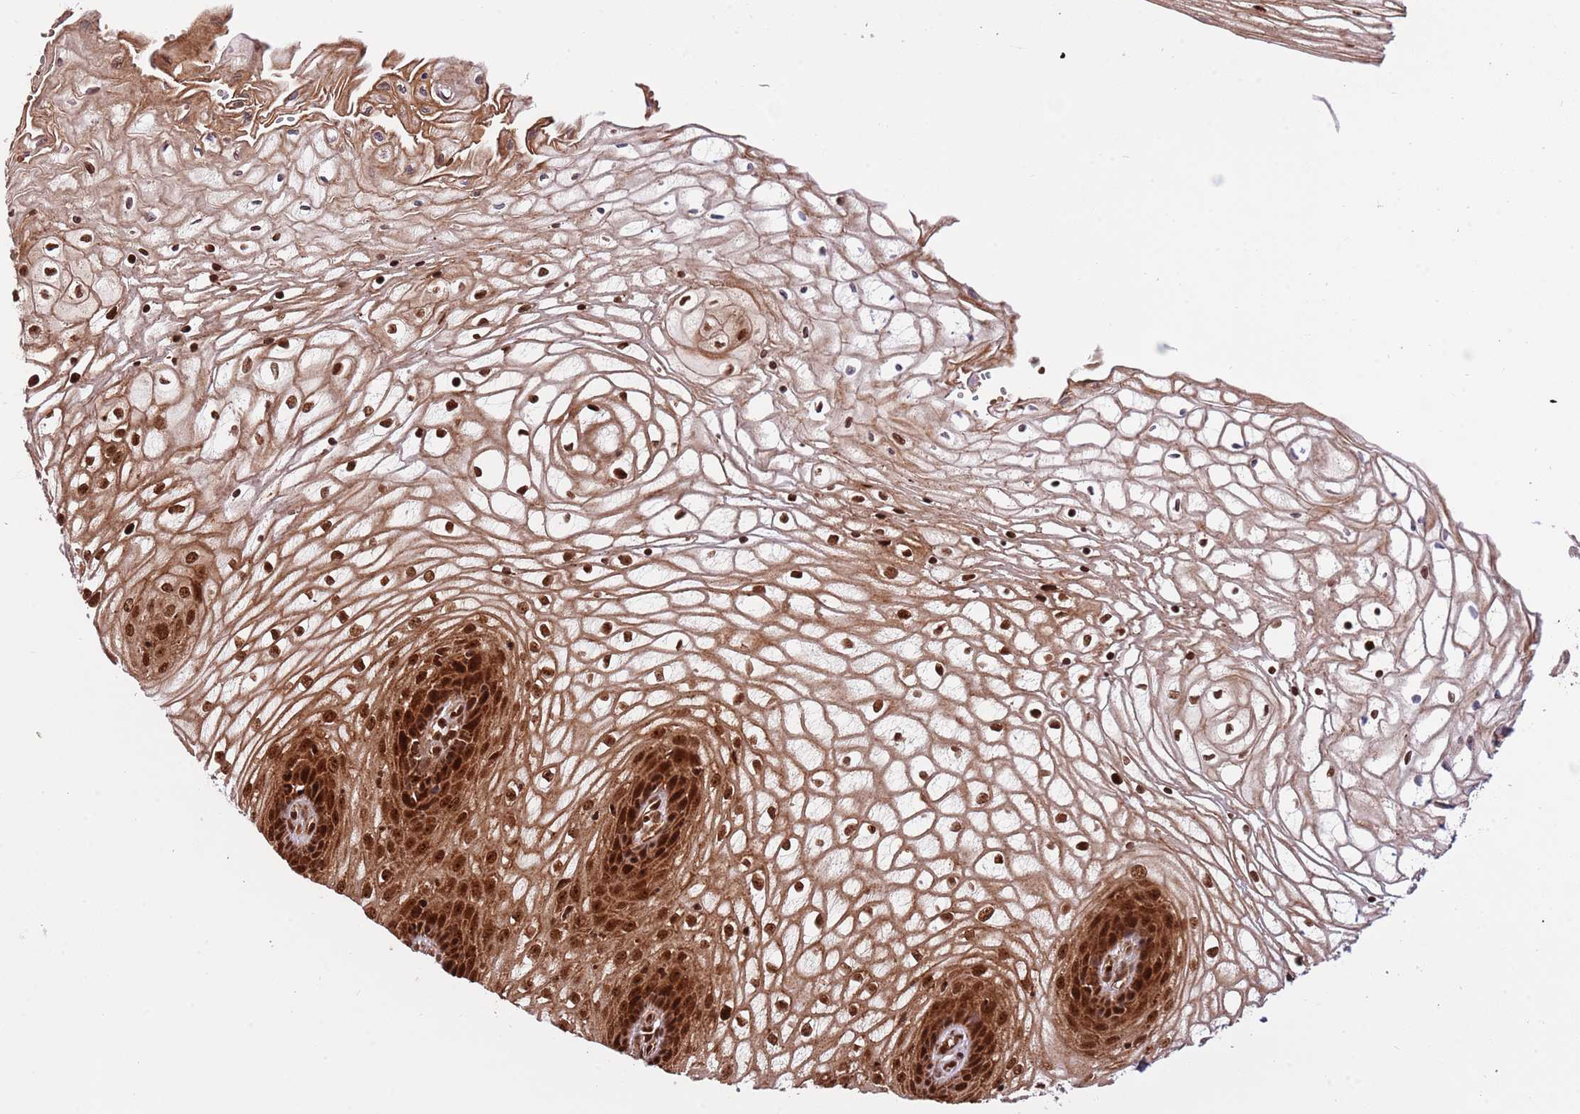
{"staining": {"intensity": "strong", "quantity": ">75%", "location": "cytoplasmic/membranous,nuclear"}, "tissue": "vagina", "cell_type": "Squamous epithelial cells", "image_type": "normal", "snomed": [{"axis": "morphology", "description": "Normal tissue, NOS"}, {"axis": "topography", "description": "Vagina"}], "caption": "Immunohistochemical staining of benign vagina reveals high levels of strong cytoplasmic/membranous,nuclear staining in about >75% of squamous epithelial cells. (Brightfield microscopy of DAB IHC at high magnification).", "gene": "RIF1", "patient": {"sex": "female", "age": 34}}